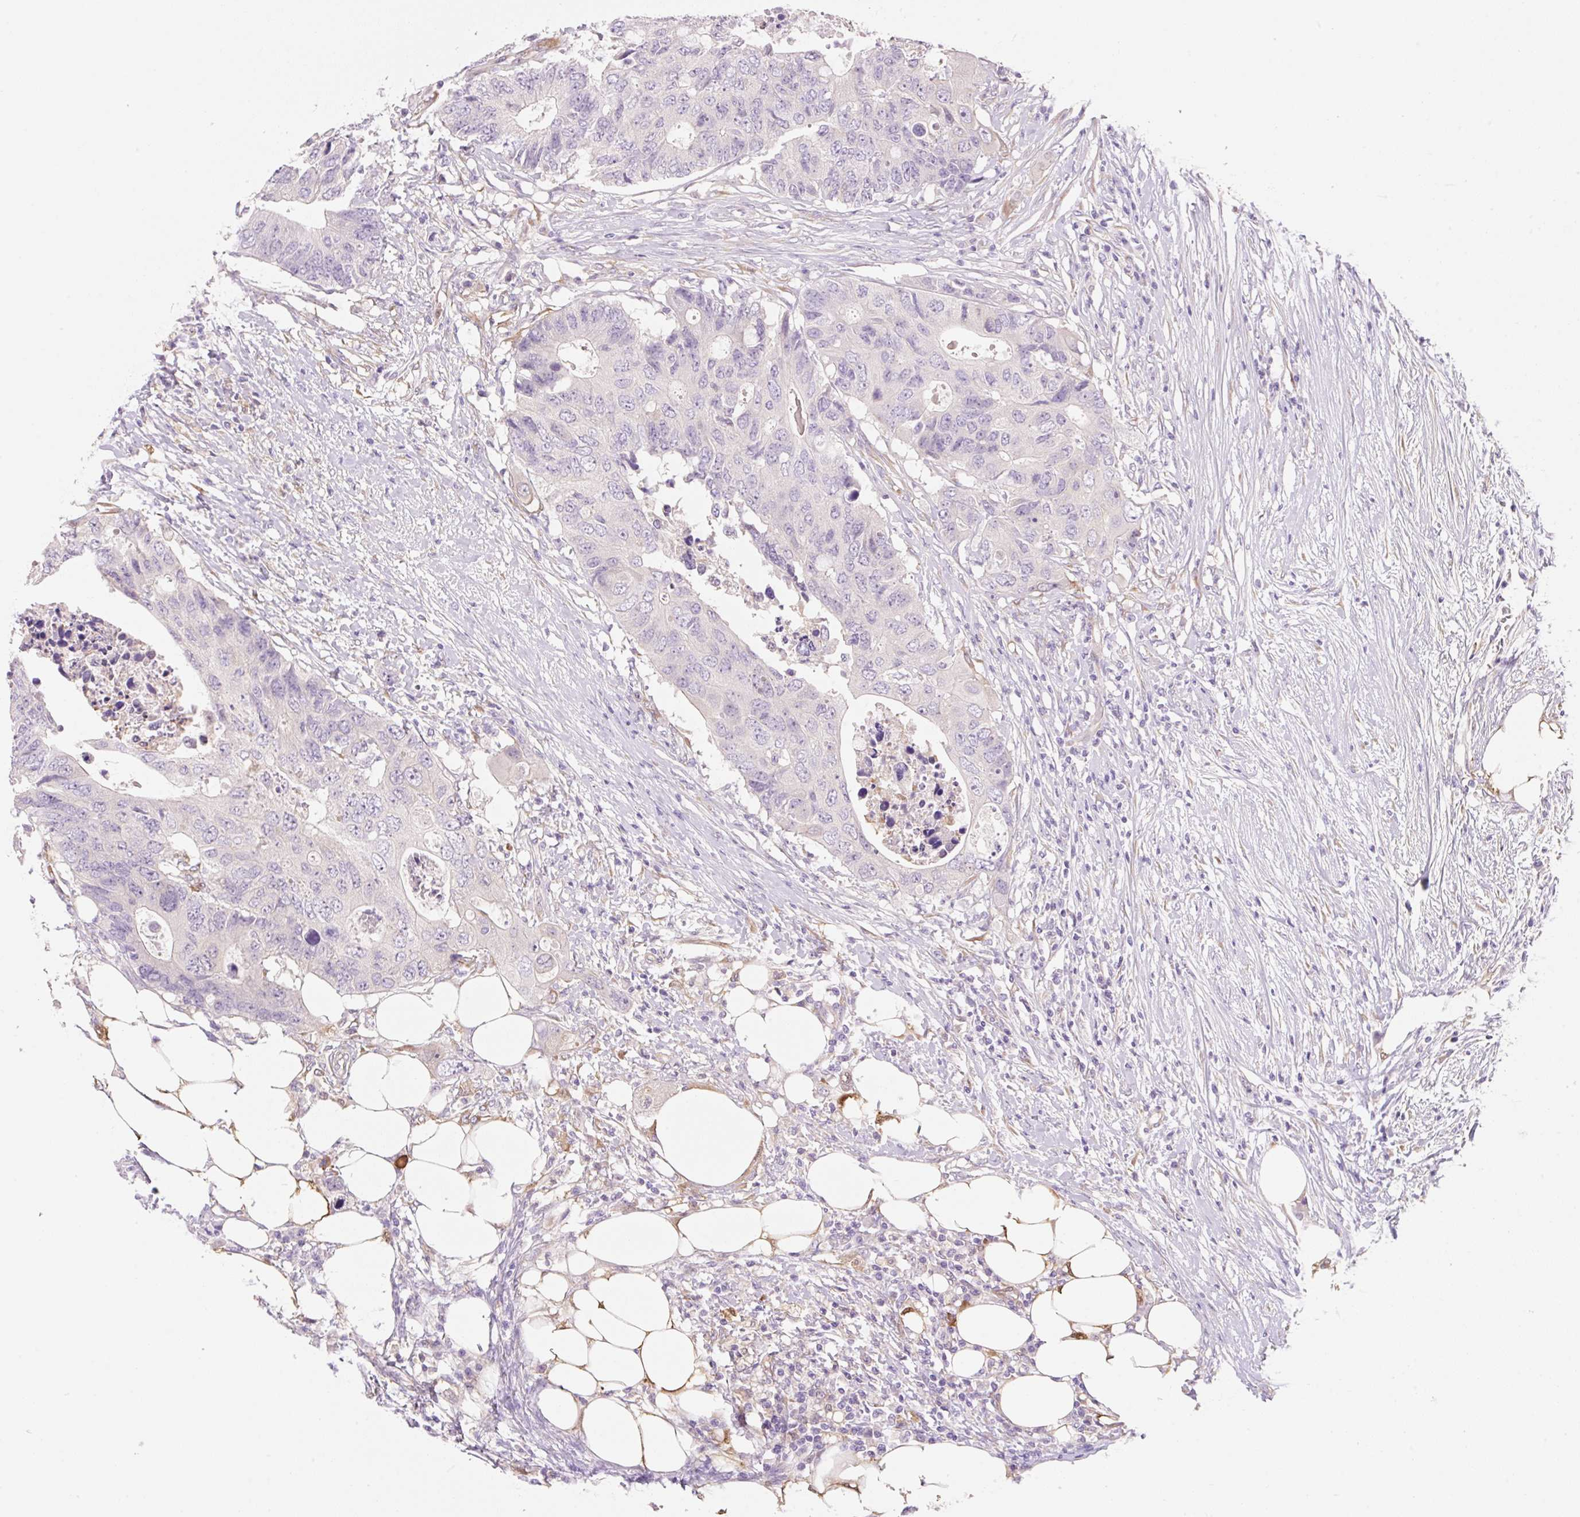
{"staining": {"intensity": "negative", "quantity": "none", "location": "none"}, "tissue": "colorectal cancer", "cell_type": "Tumor cells", "image_type": "cancer", "snomed": [{"axis": "morphology", "description": "Adenocarcinoma, NOS"}, {"axis": "topography", "description": "Colon"}], "caption": "Photomicrograph shows no significant protein staining in tumor cells of adenocarcinoma (colorectal).", "gene": "FABP5", "patient": {"sex": "male", "age": 71}}